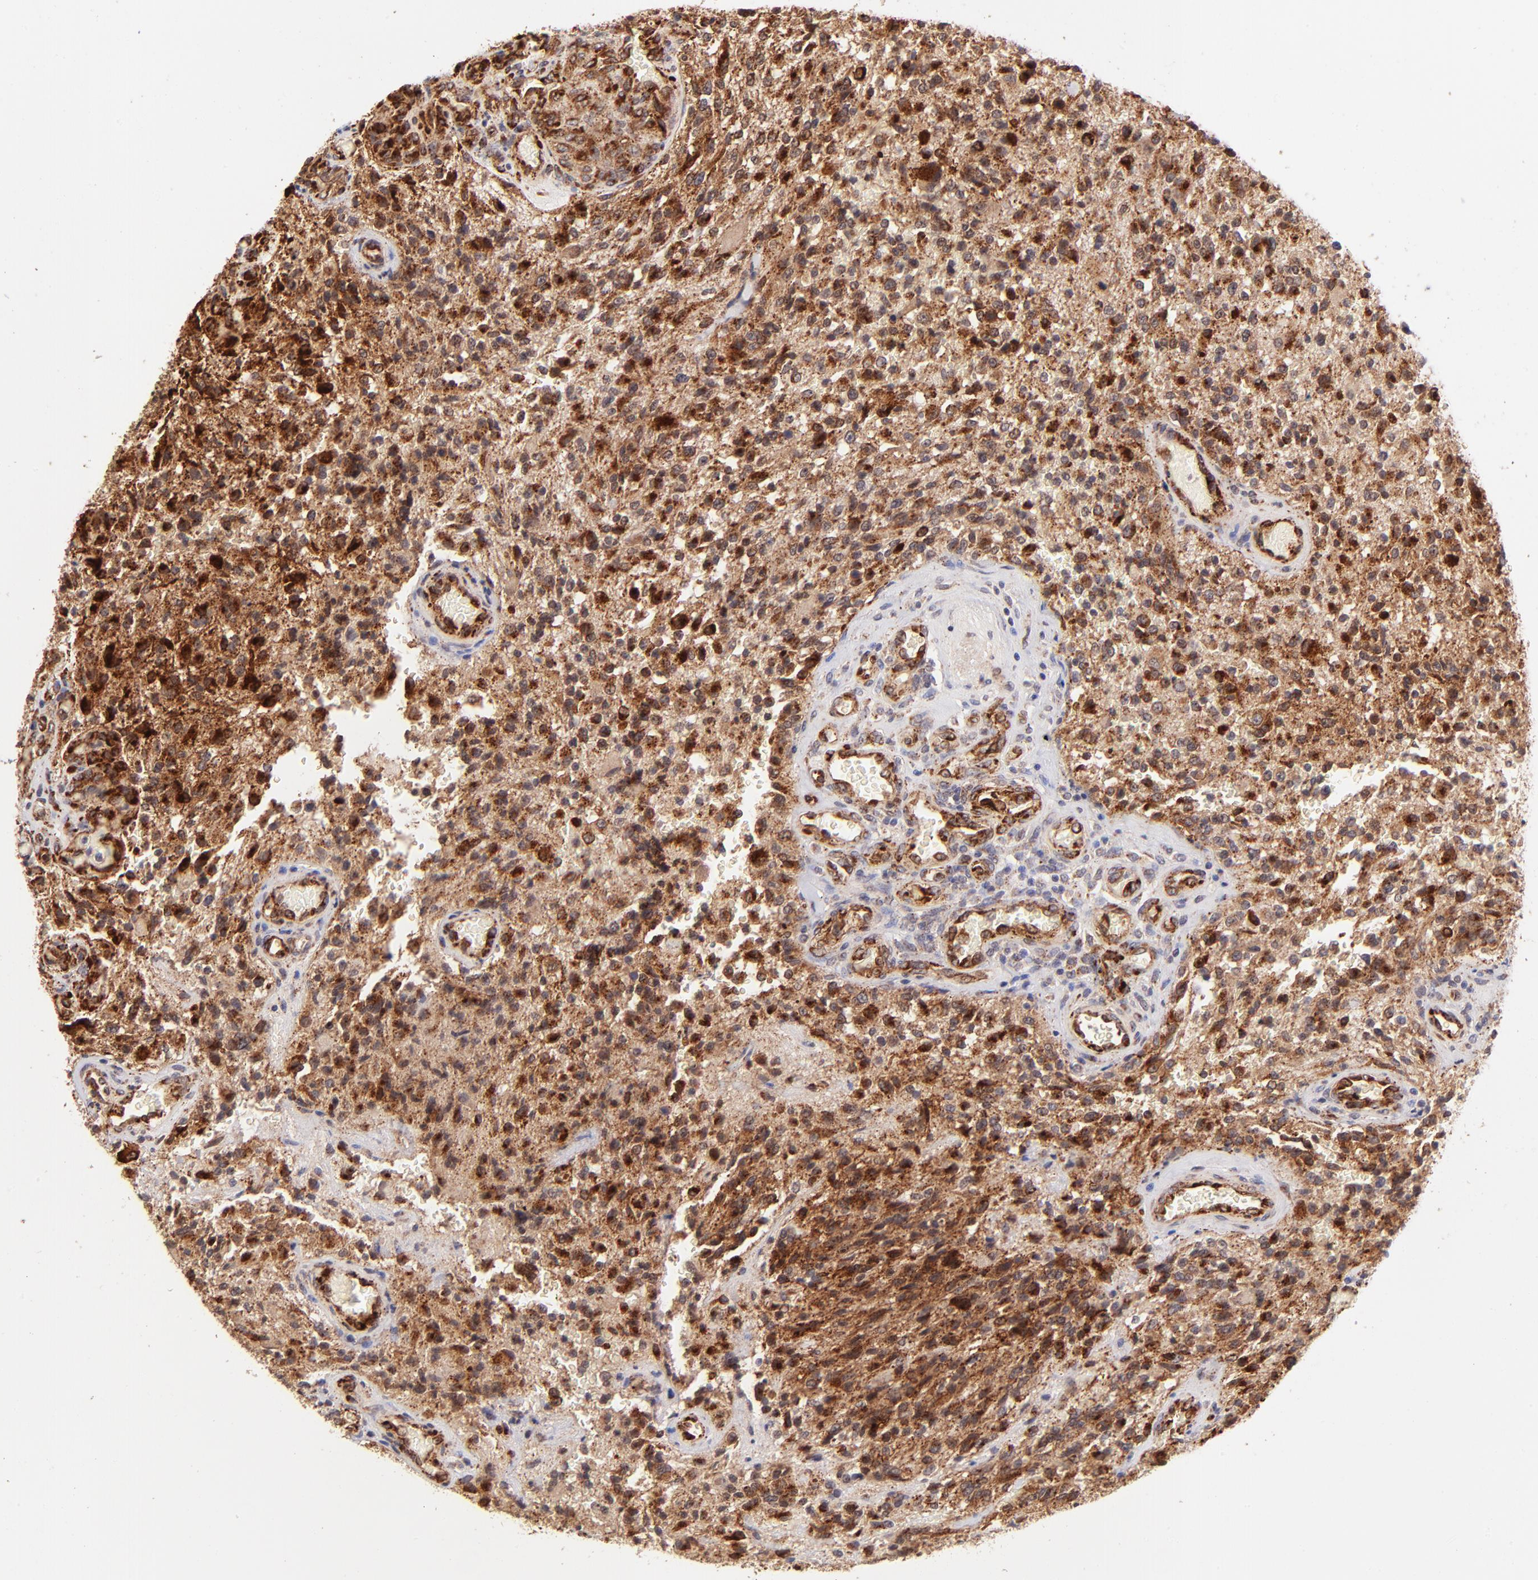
{"staining": {"intensity": "strong", "quantity": ">75%", "location": "cytoplasmic/membranous"}, "tissue": "glioma", "cell_type": "Tumor cells", "image_type": "cancer", "snomed": [{"axis": "morphology", "description": "Normal tissue, NOS"}, {"axis": "morphology", "description": "Glioma, malignant, High grade"}, {"axis": "topography", "description": "Cerebral cortex"}], "caption": "IHC histopathology image of human malignant glioma (high-grade) stained for a protein (brown), which displays high levels of strong cytoplasmic/membranous positivity in approximately >75% of tumor cells.", "gene": "SPARC", "patient": {"sex": "male", "age": 56}}